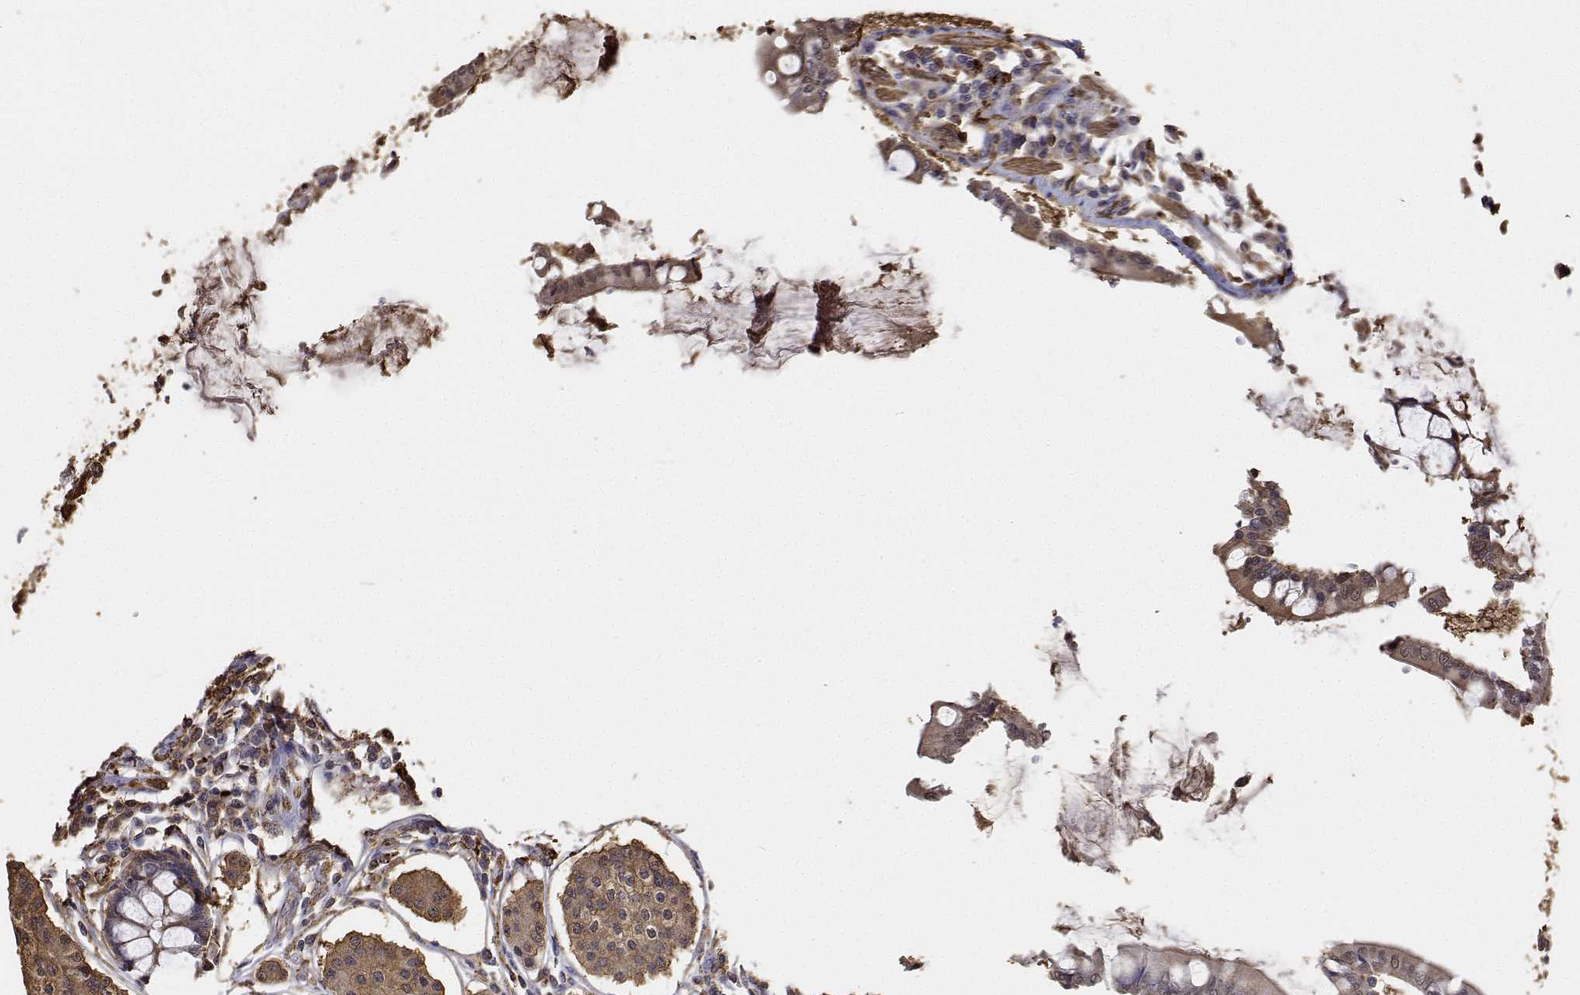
{"staining": {"intensity": "moderate", "quantity": ">75%", "location": "cytoplasmic/membranous"}, "tissue": "carcinoid", "cell_type": "Tumor cells", "image_type": "cancer", "snomed": [{"axis": "morphology", "description": "Carcinoid, malignant, NOS"}, {"axis": "topography", "description": "Small intestine"}], "caption": "Moderate cytoplasmic/membranous protein expression is present in about >75% of tumor cells in carcinoid.", "gene": "PCID2", "patient": {"sex": "female", "age": 65}}